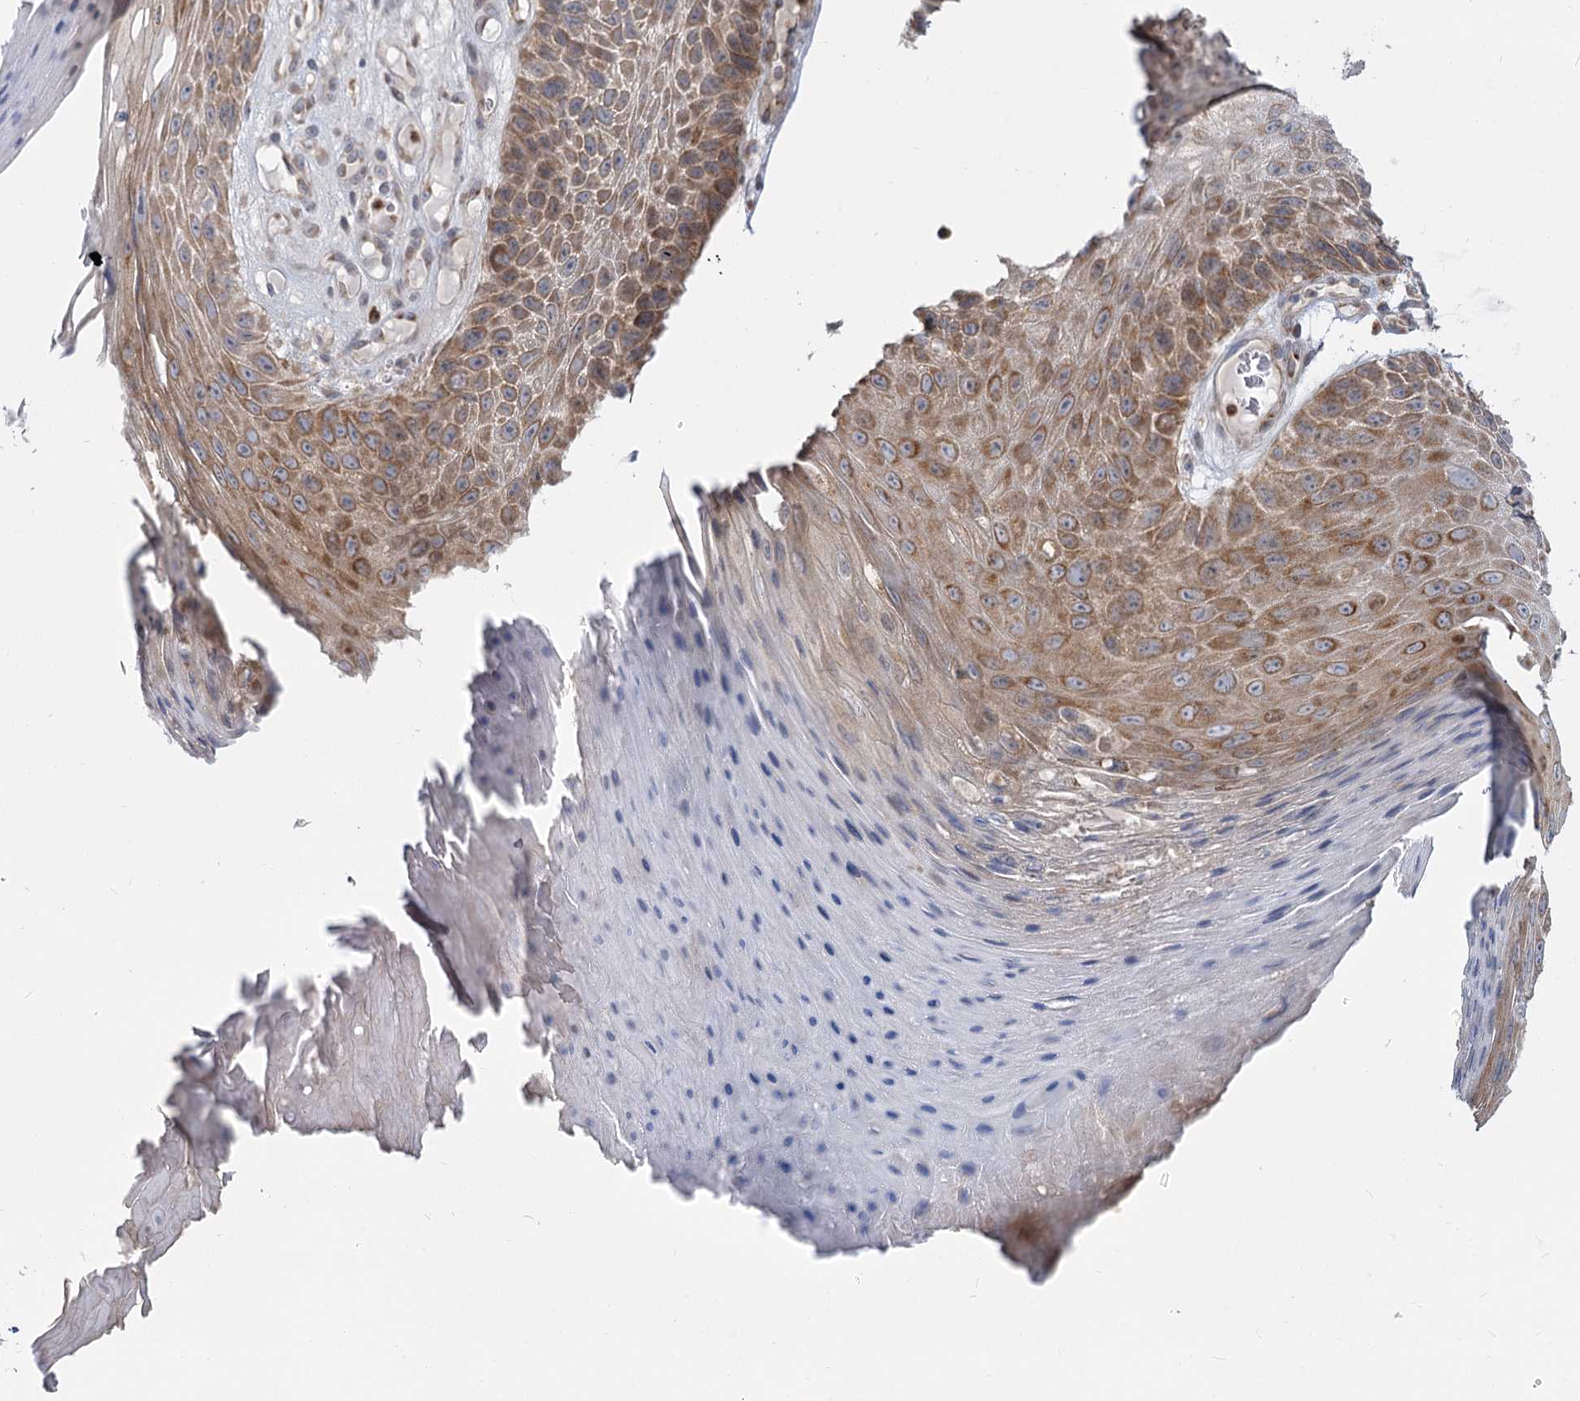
{"staining": {"intensity": "moderate", "quantity": ">75%", "location": "cytoplasmic/membranous"}, "tissue": "skin cancer", "cell_type": "Tumor cells", "image_type": "cancer", "snomed": [{"axis": "morphology", "description": "Squamous cell carcinoma, NOS"}, {"axis": "topography", "description": "Skin"}], "caption": "A medium amount of moderate cytoplasmic/membranous positivity is appreciated in approximately >75% of tumor cells in squamous cell carcinoma (skin) tissue. The staining is performed using DAB brown chromogen to label protein expression. The nuclei are counter-stained blue using hematoxylin.", "gene": "MTMR3", "patient": {"sex": "female", "age": 88}}